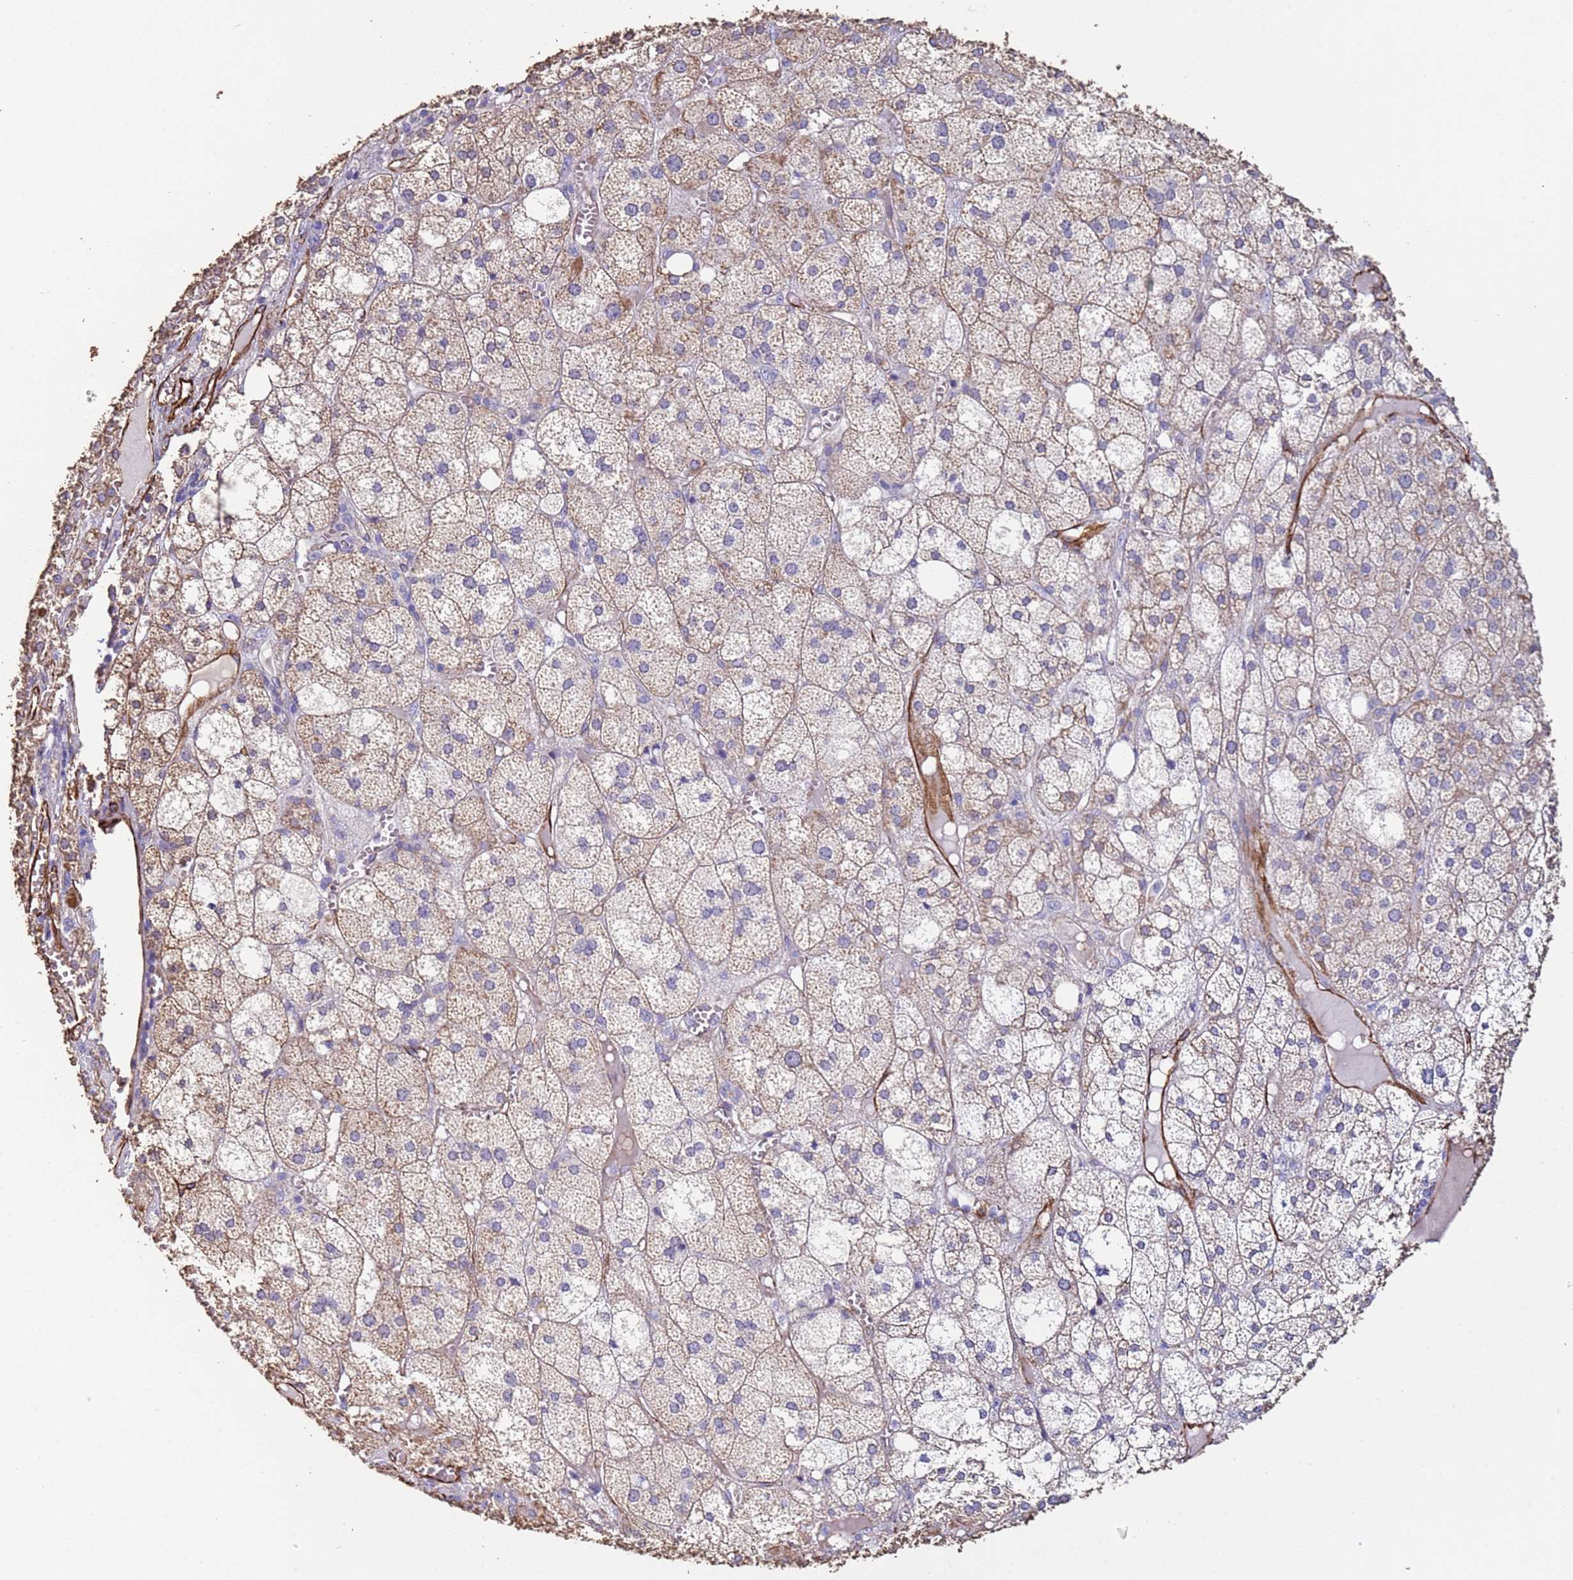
{"staining": {"intensity": "moderate", "quantity": "<25%", "location": "cytoplasmic/membranous"}, "tissue": "adrenal gland", "cell_type": "Glandular cells", "image_type": "normal", "snomed": [{"axis": "morphology", "description": "Normal tissue, NOS"}, {"axis": "topography", "description": "Adrenal gland"}], "caption": "A high-resolution image shows immunohistochemistry (IHC) staining of benign adrenal gland, which reveals moderate cytoplasmic/membranous expression in about <25% of glandular cells. (DAB IHC, brown staining for protein, blue staining for nuclei).", "gene": "GASK1A", "patient": {"sex": "female", "age": 61}}